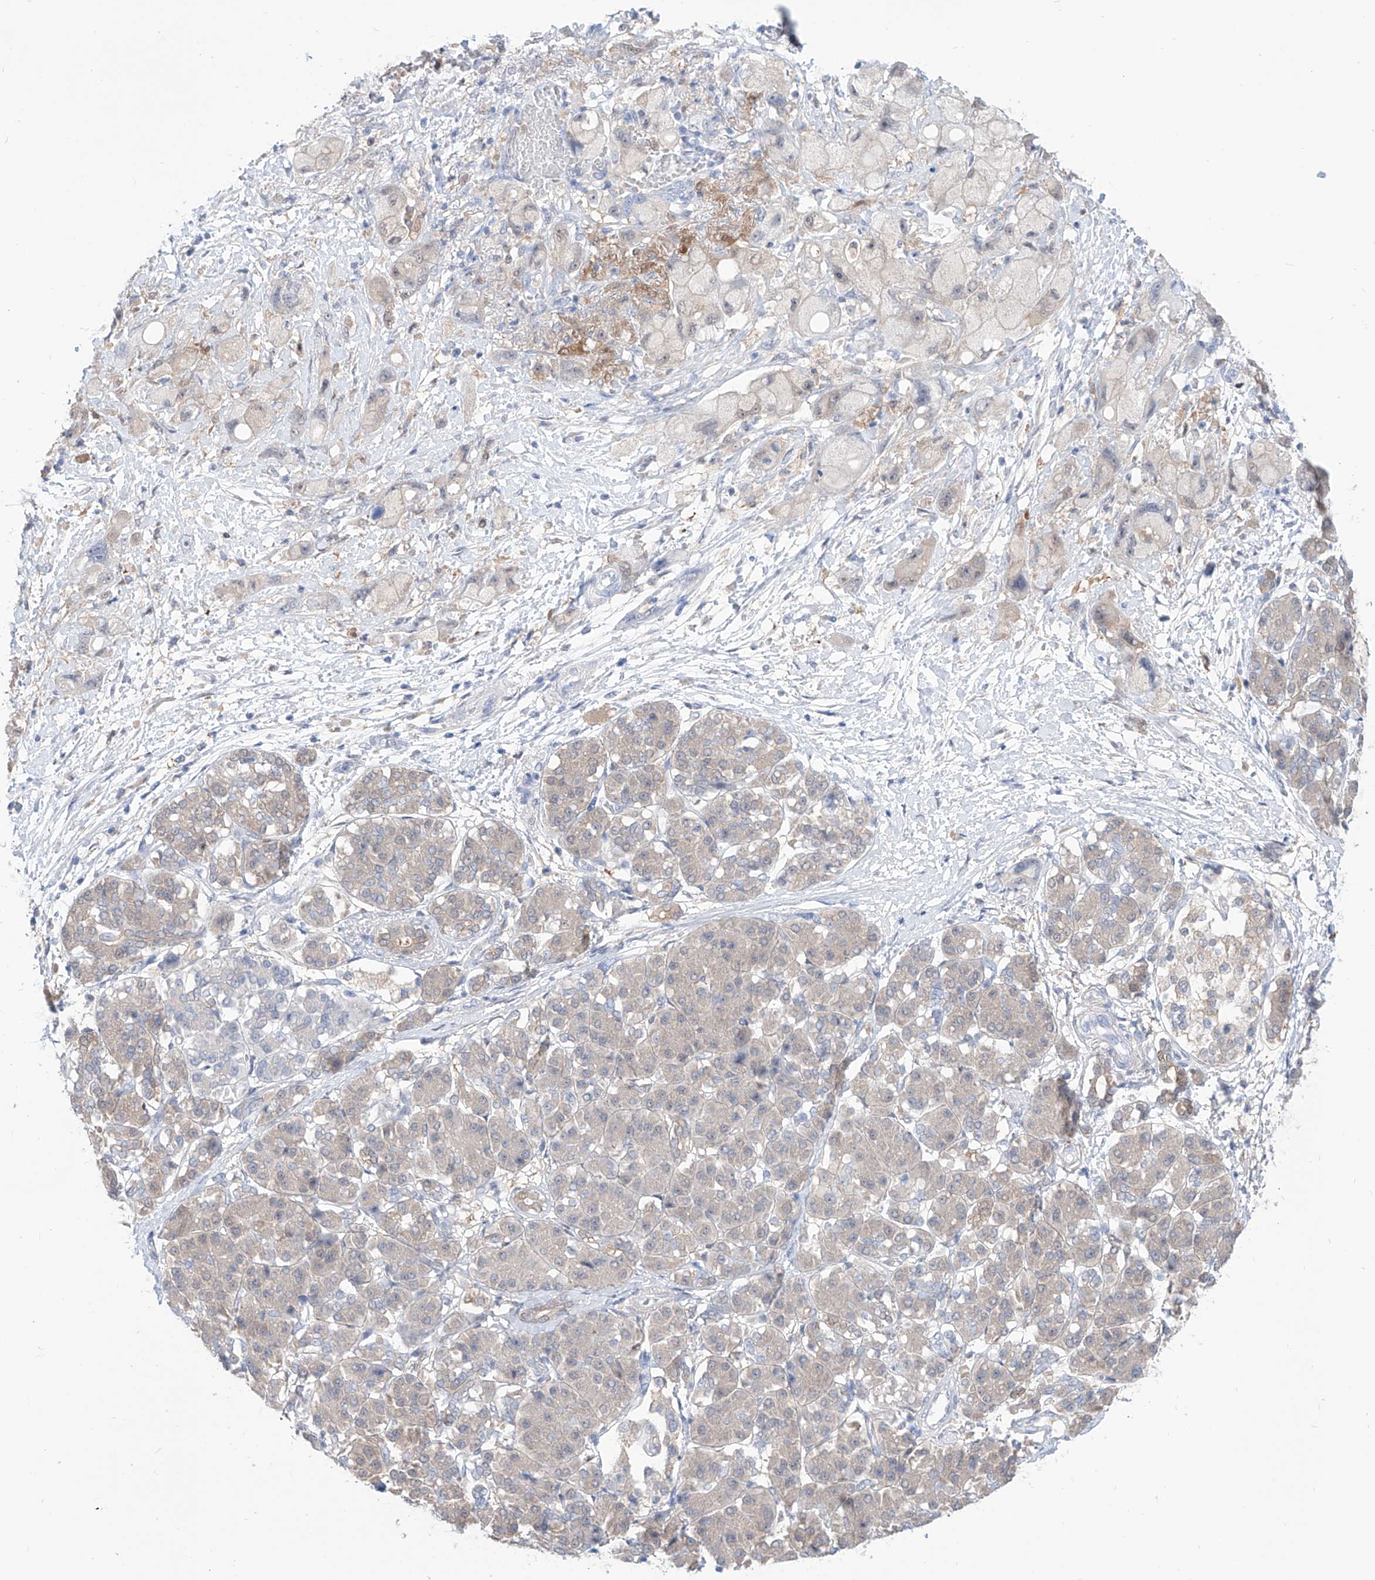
{"staining": {"intensity": "negative", "quantity": "none", "location": "none"}, "tissue": "pancreatic cancer", "cell_type": "Tumor cells", "image_type": "cancer", "snomed": [{"axis": "morphology", "description": "Normal tissue, NOS"}, {"axis": "morphology", "description": "Adenocarcinoma, NOS"}, {"axis": "topography", "description": "Pancreas"}], "caption": "Immunohistochemical staining of human pancreatic cancer (adenocarcinoma) shows no significant staining in tumor cells.", "gene": "PDXK", "patient": {"sex": "female", "age": 68}}